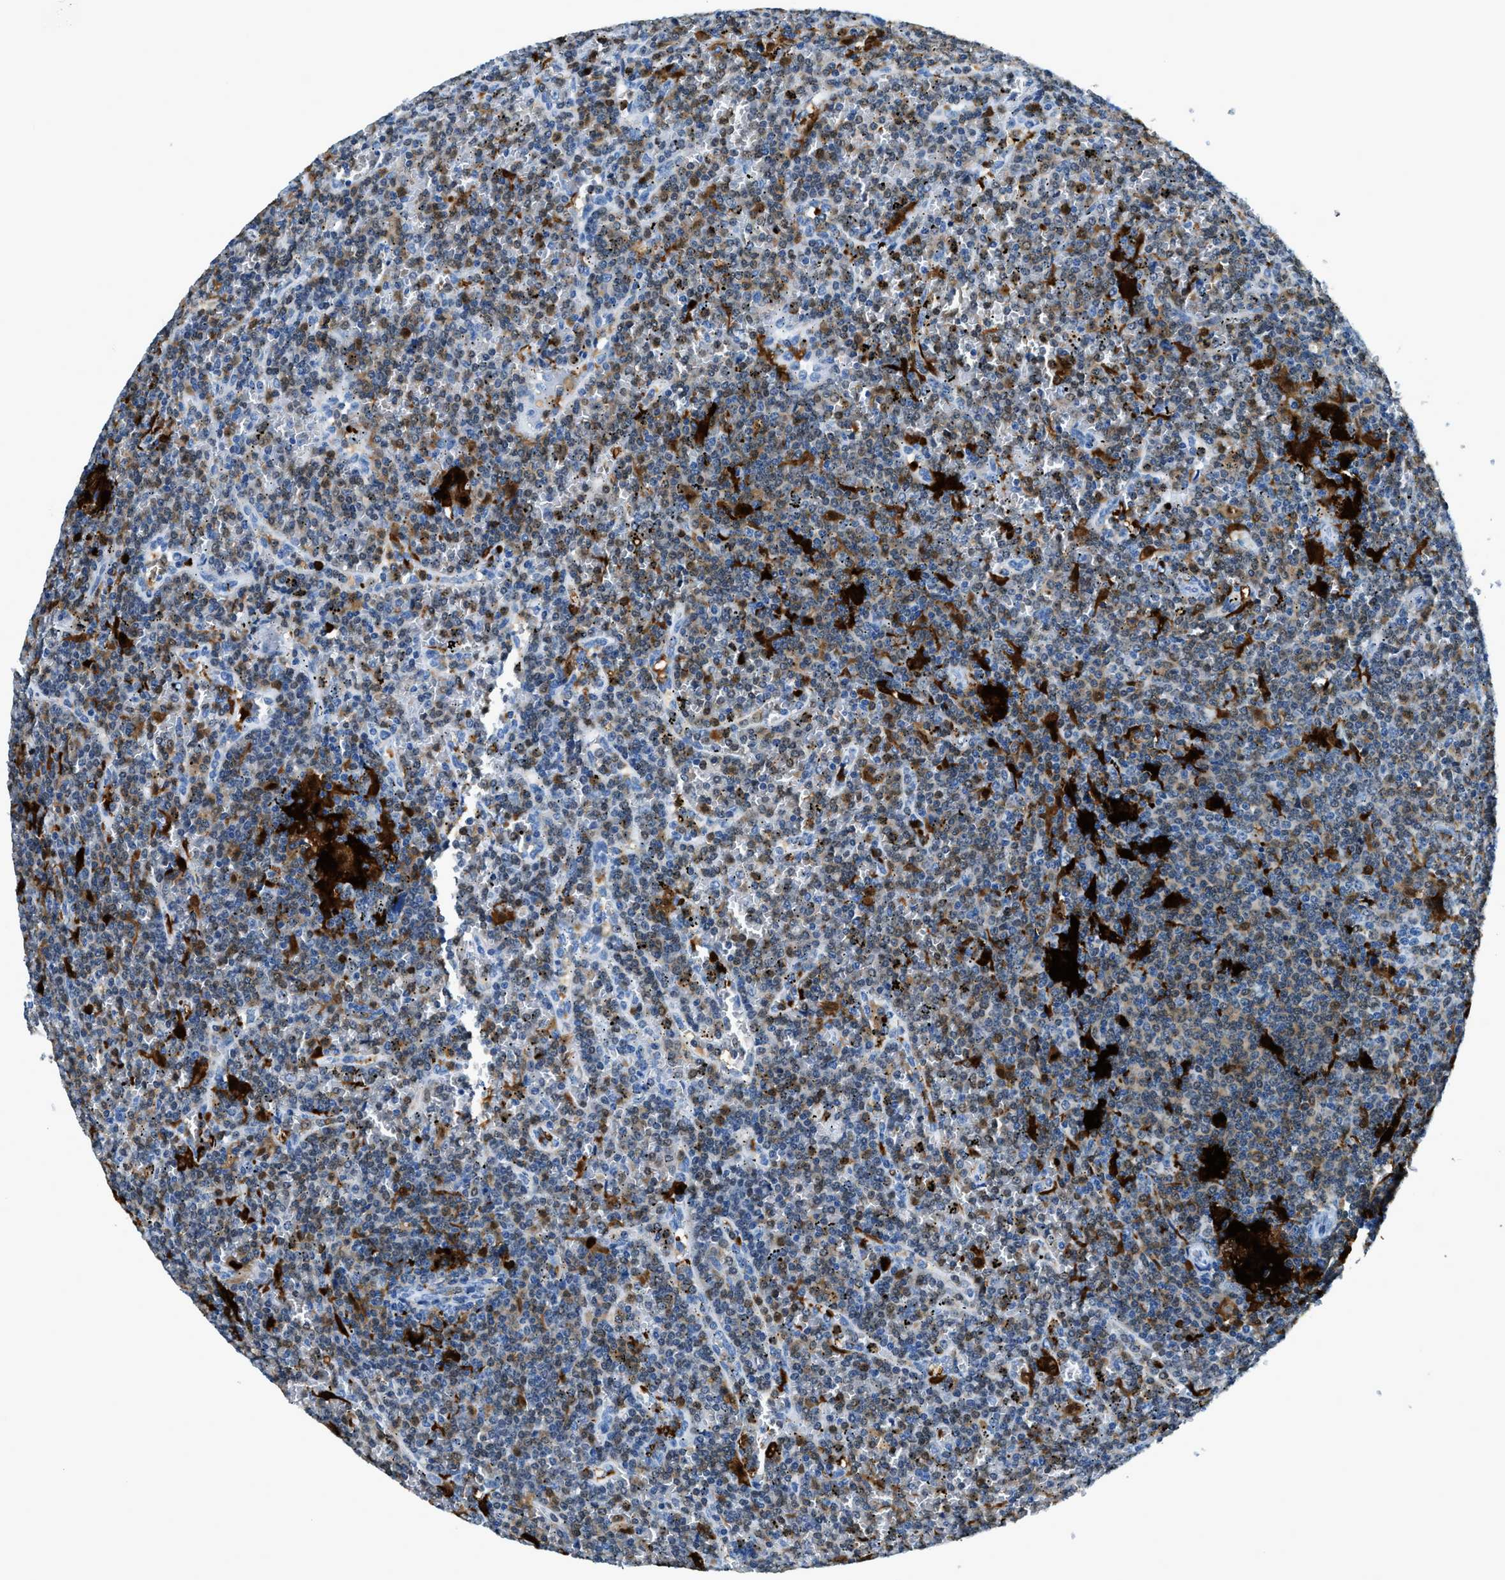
{"staining": {"intensity": "weak", "quantity": "25%-75%", "location": "cytoplasmic/membranous,nuclear"}, "tissue": "lymphoma", "cell_type": "Tumor cells", "image_type": "cancer", "snomed": [{"axis": "morphology", "description": "Malignant lymphoma, non-Hodgkin's type, Low grade"}, {"axis": "topography", "description": "Spleen"}], "caption": "Immunohistochemistry (IHC) micrograph of neoplastic tissue: human lymphoma stained using IHC demonstrates low levels of weak protein expression localized specifically in the cytoplasmic/membranous and nuclear of tumor cells, appearing as a cytoplasmic/membranous and nuclear brown color.", "gene": "CAPG", "patient": {"sex": "female", "age": 19}}